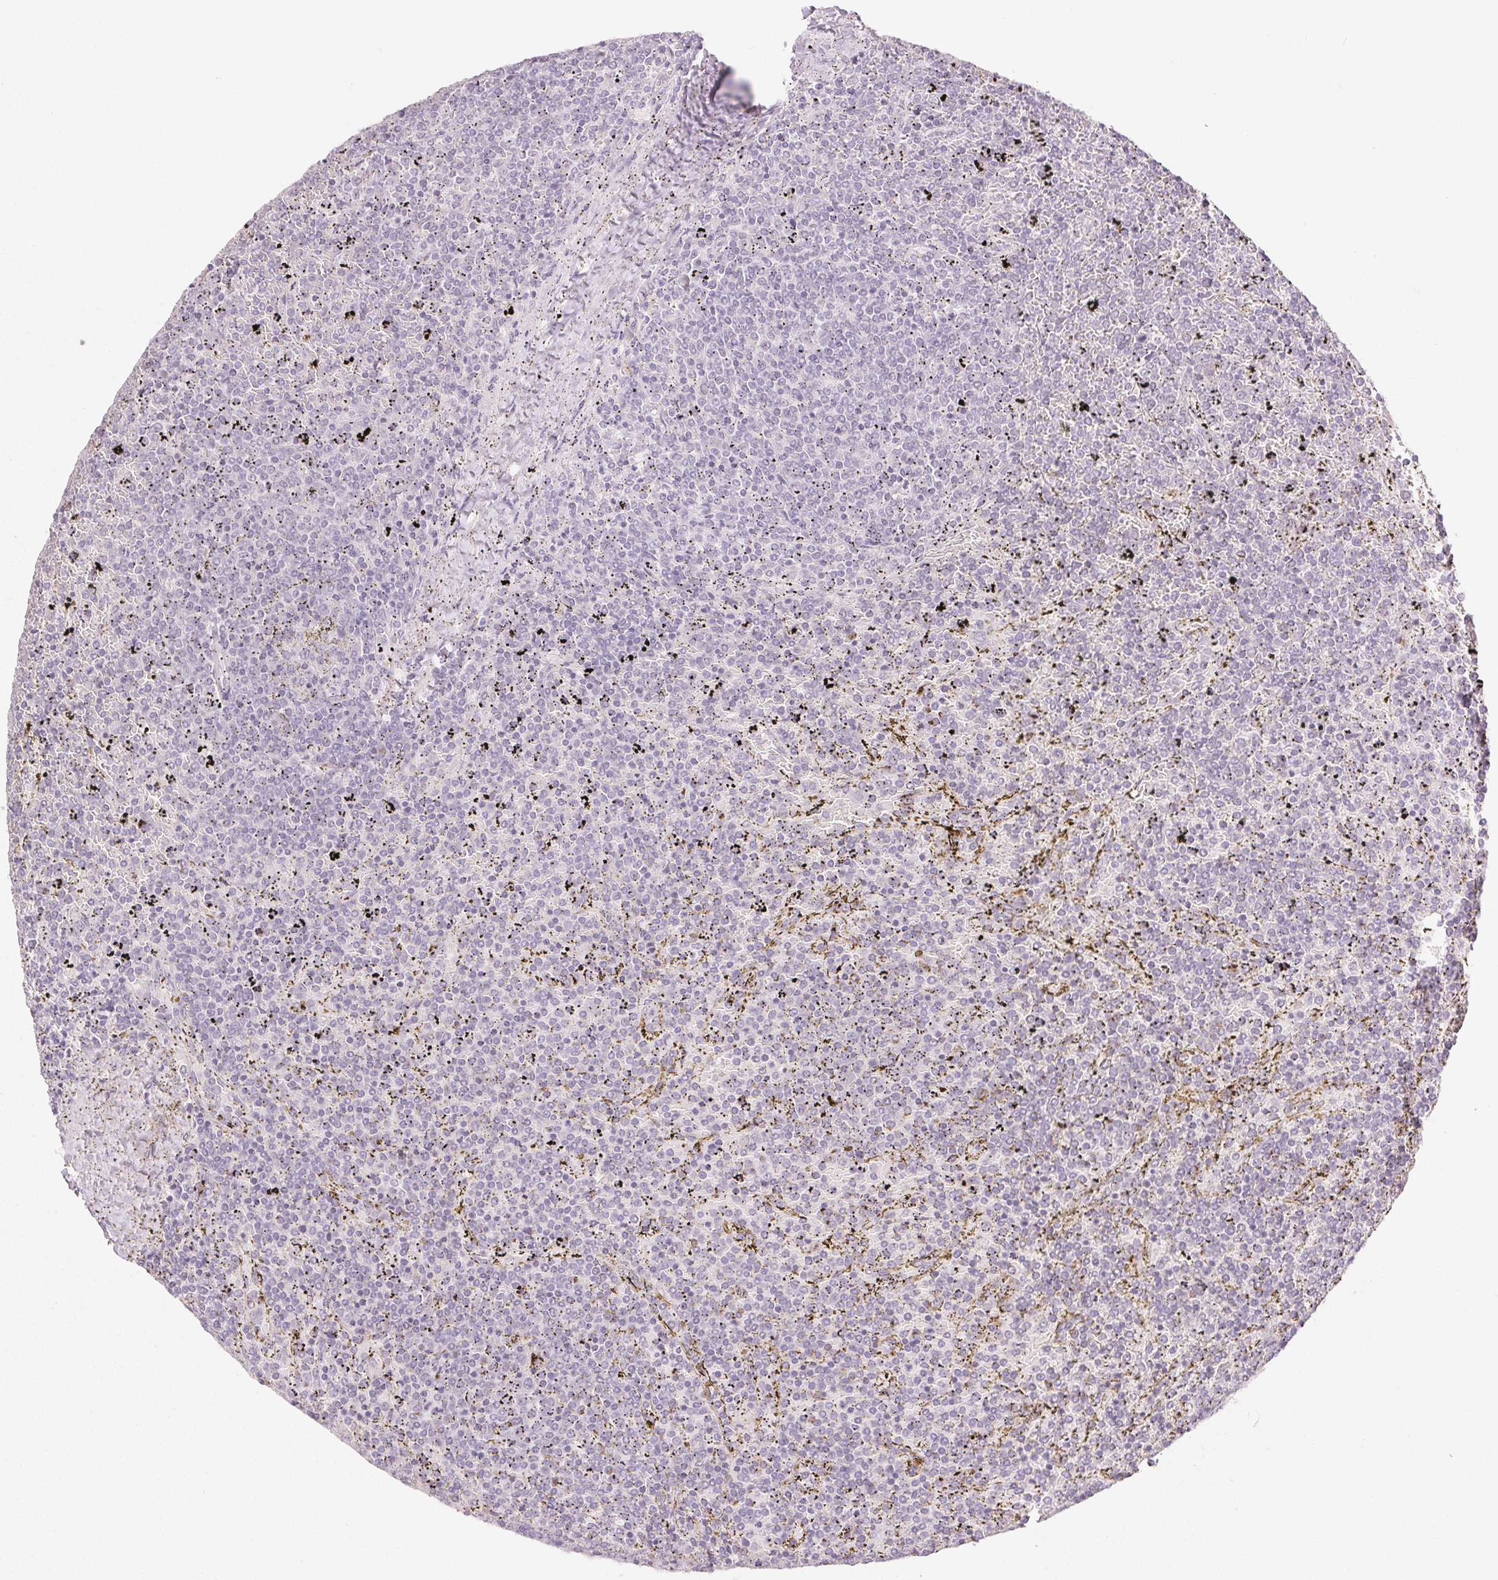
{"staining": {"intensity": "negative", "quantity": "none", "location": "none"}, "tissue": "lymphoma", "cell_type": "Tumor cells", "image_type": "cancer", "snomed": [{"axis": "morphology", "description": "Malignant lymphoma, non-Hodgkin's type, Low grade"}, {"axis": "topography", "description": "Spleen"}], "caption": "Protein analysis of lymphoma demonstrates no significant positivity in tumor cells. Brightfield microscopy of immunohistochemistry stained with DAB (3,3'-diaminobenzidine) (brown) and hematoxylin (blue), captured at high magnification.", "gene": "PI3", "patient": {"sex": "female", "age": 77}}